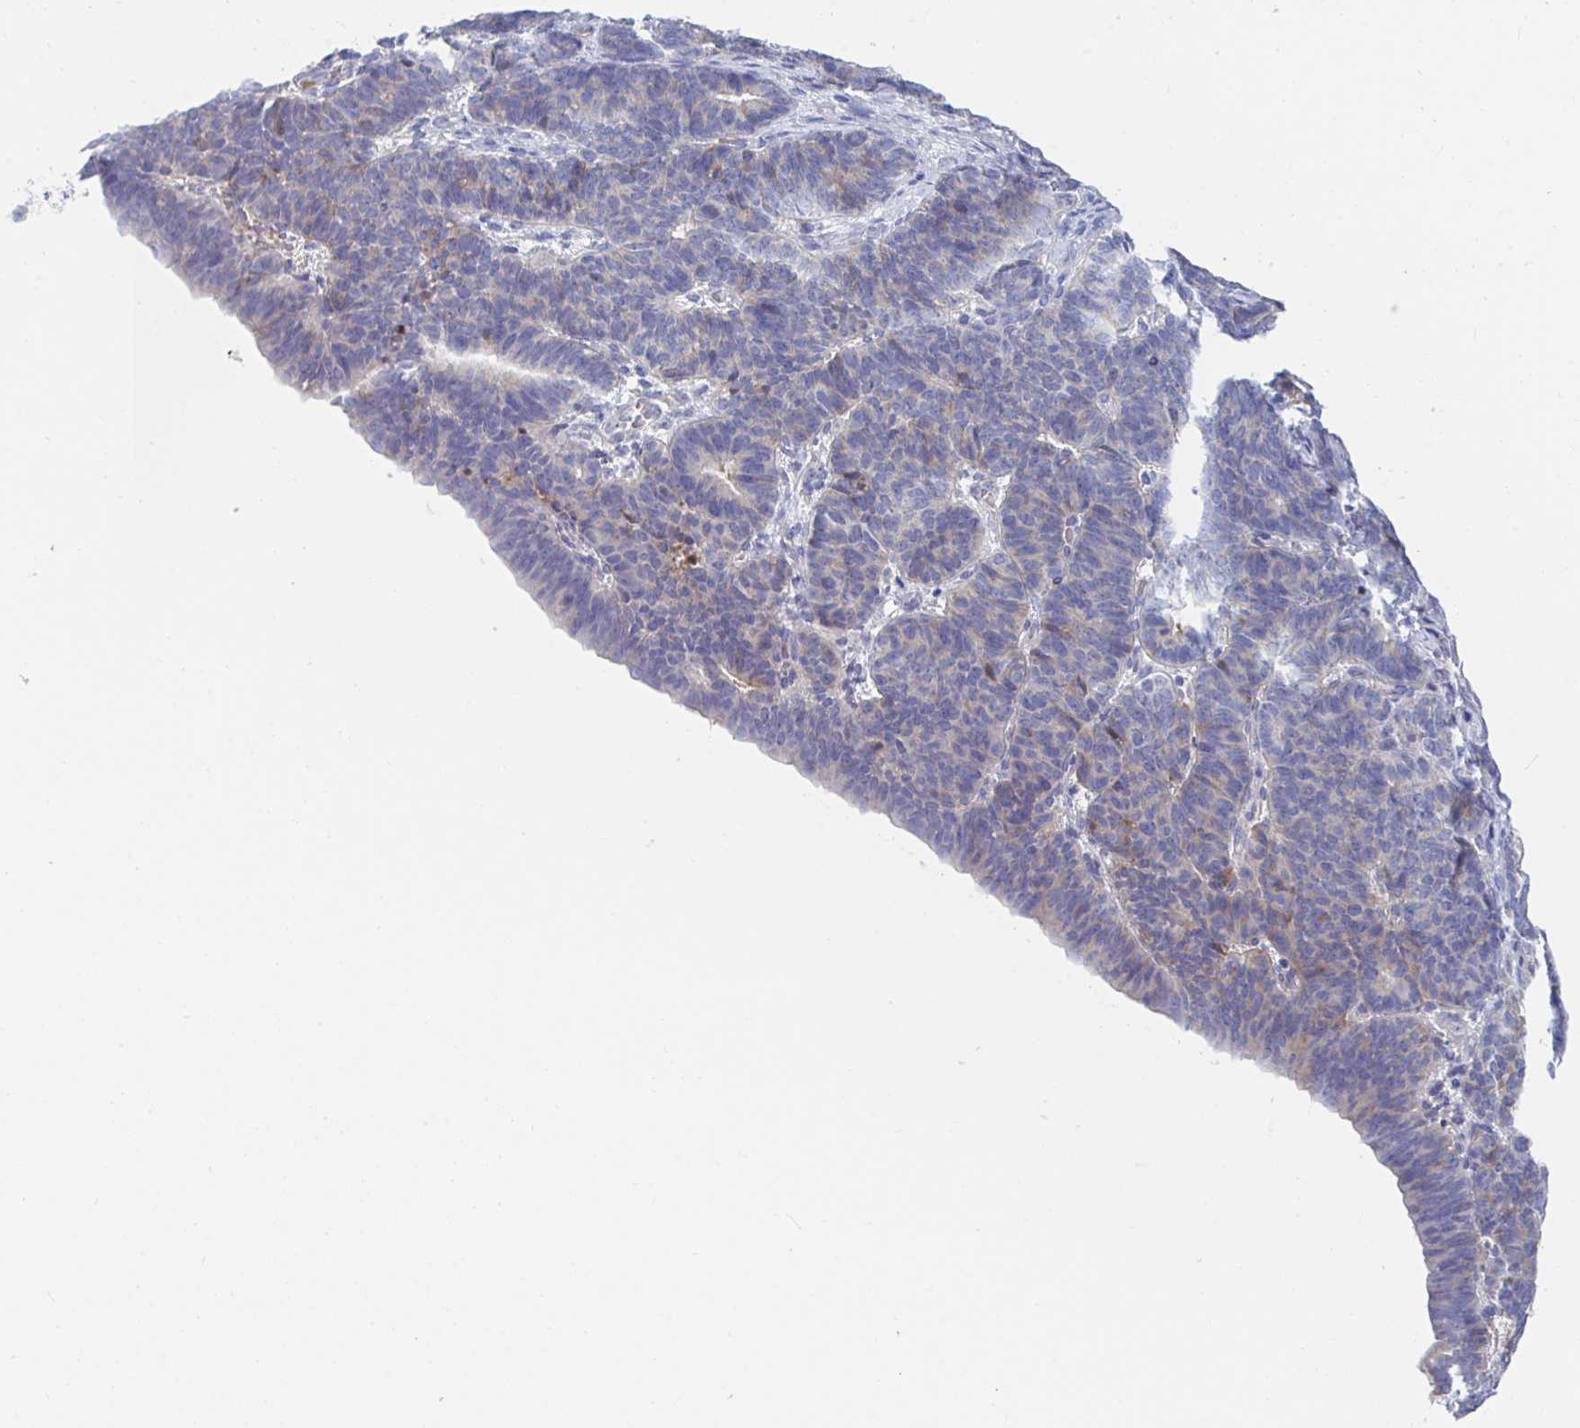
{"staining": {"intensity": "negative", "quantity": "none", "location": "none"}, "tissue": "endometrial cancer", "cell_type": "Tumor cells", "image_type": "cancer", "snomed": [{"axis": "morphology", "description": "Adenocarcinoma, NOS"}, {"axis": "topography", "description": "Endometrium"}], "caption": "Immunohistochemistry (IHC) histopathology image of neoplastic tissue: adenocarcinoma (endometrial) stained with DAB reveals no significant protein staining in tumor cells.", "gene": "TNFAIP6", "patient": {"sex": "female", "age": 70}}